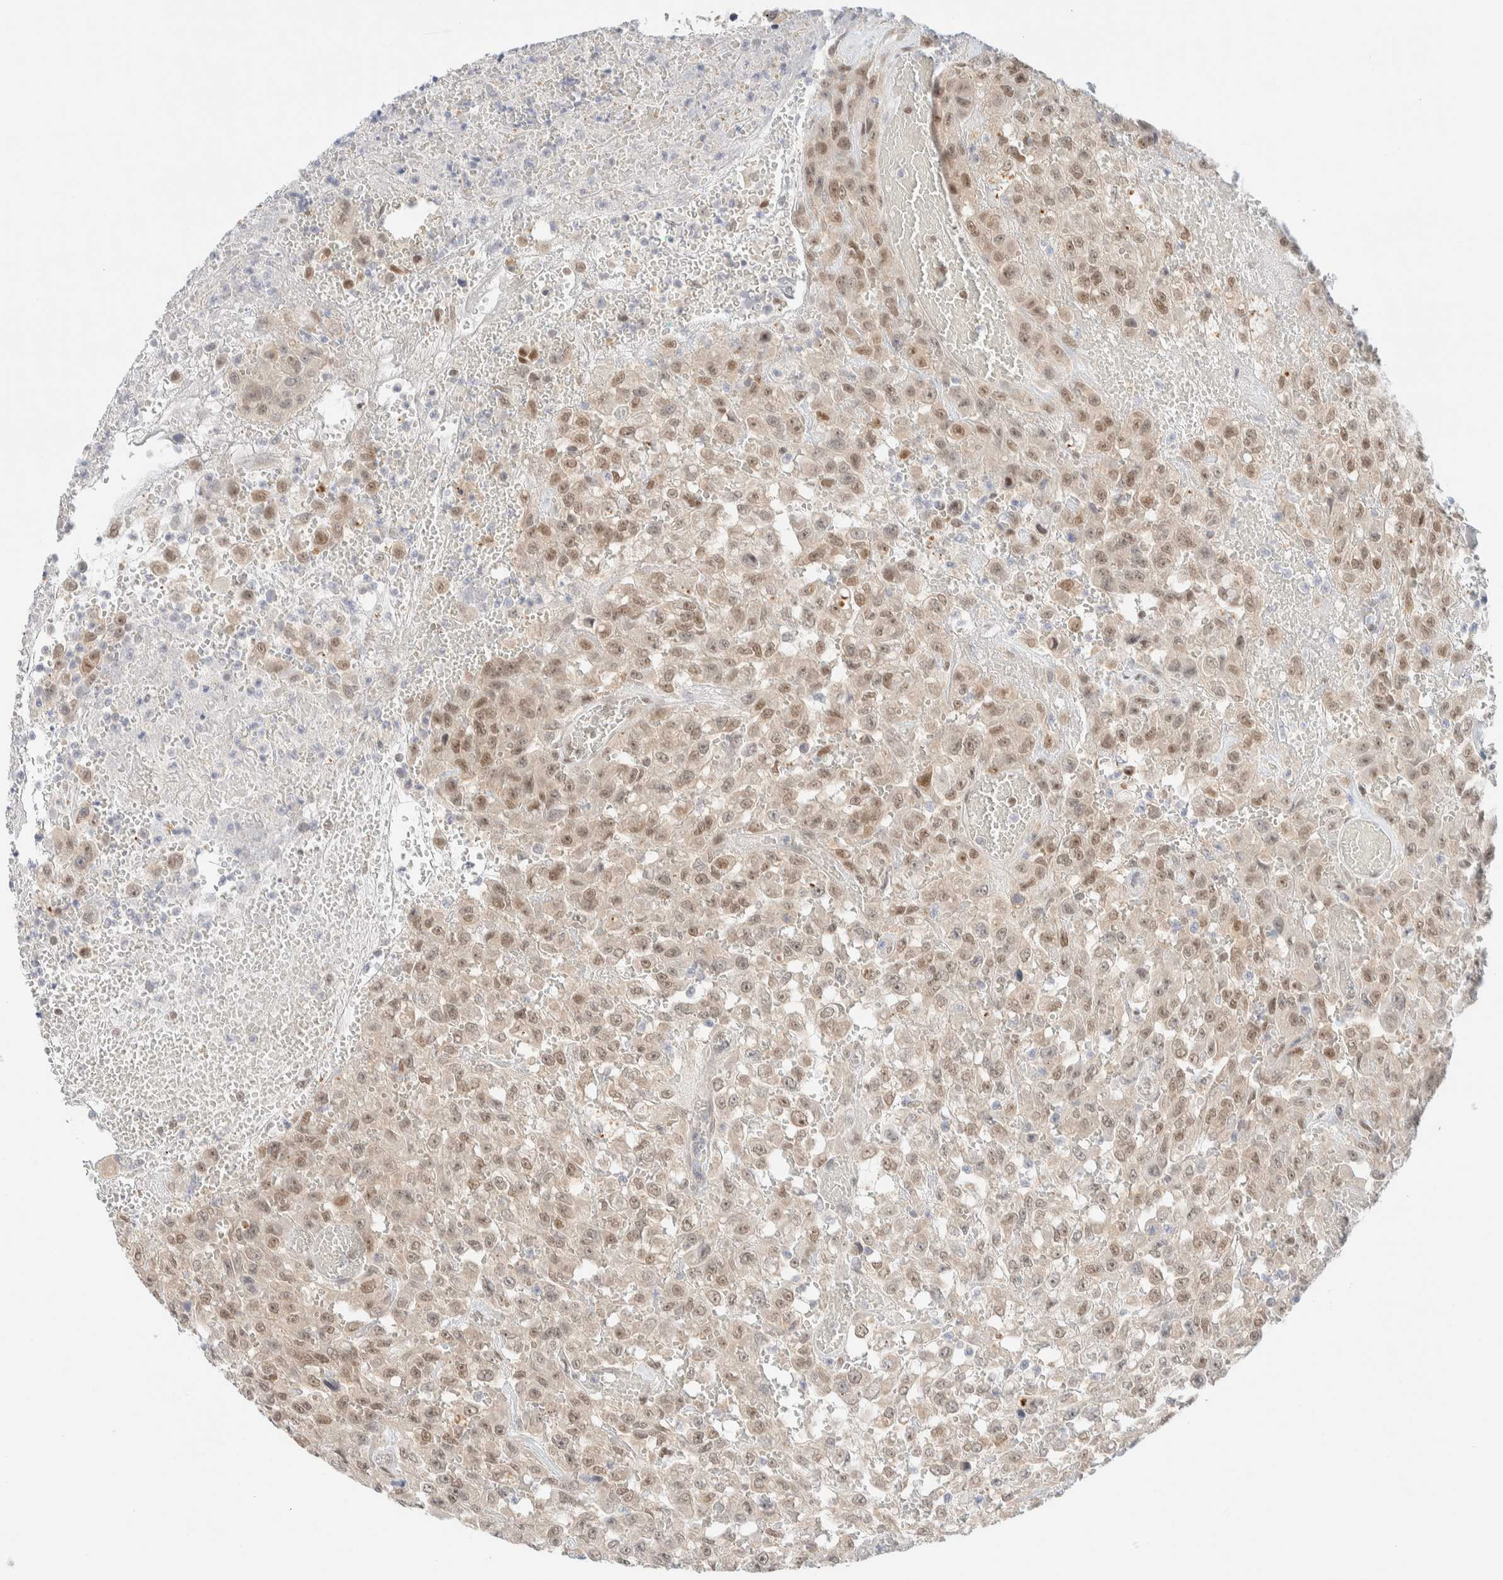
{"staining": {"intensity": "weak", "quantity": ">75%", "location": "nuclear"}, "tissue": "urothelial cancer", "cell_type": "Tumor cells", "image_type": "cancer", "snomed": [{"axis": "morphology", "description": "Urothelial carcinoma, High grade"}, {"axis": "topography", "description": "Urinary bladder"}], "caption": "Brown immunohistochemical staining in urothelial cancer exhibits weak nuclear staining in about >75% of tumor cells.", "gene": "PYGO2", "patient": {"sex": "male", "age": 46}}